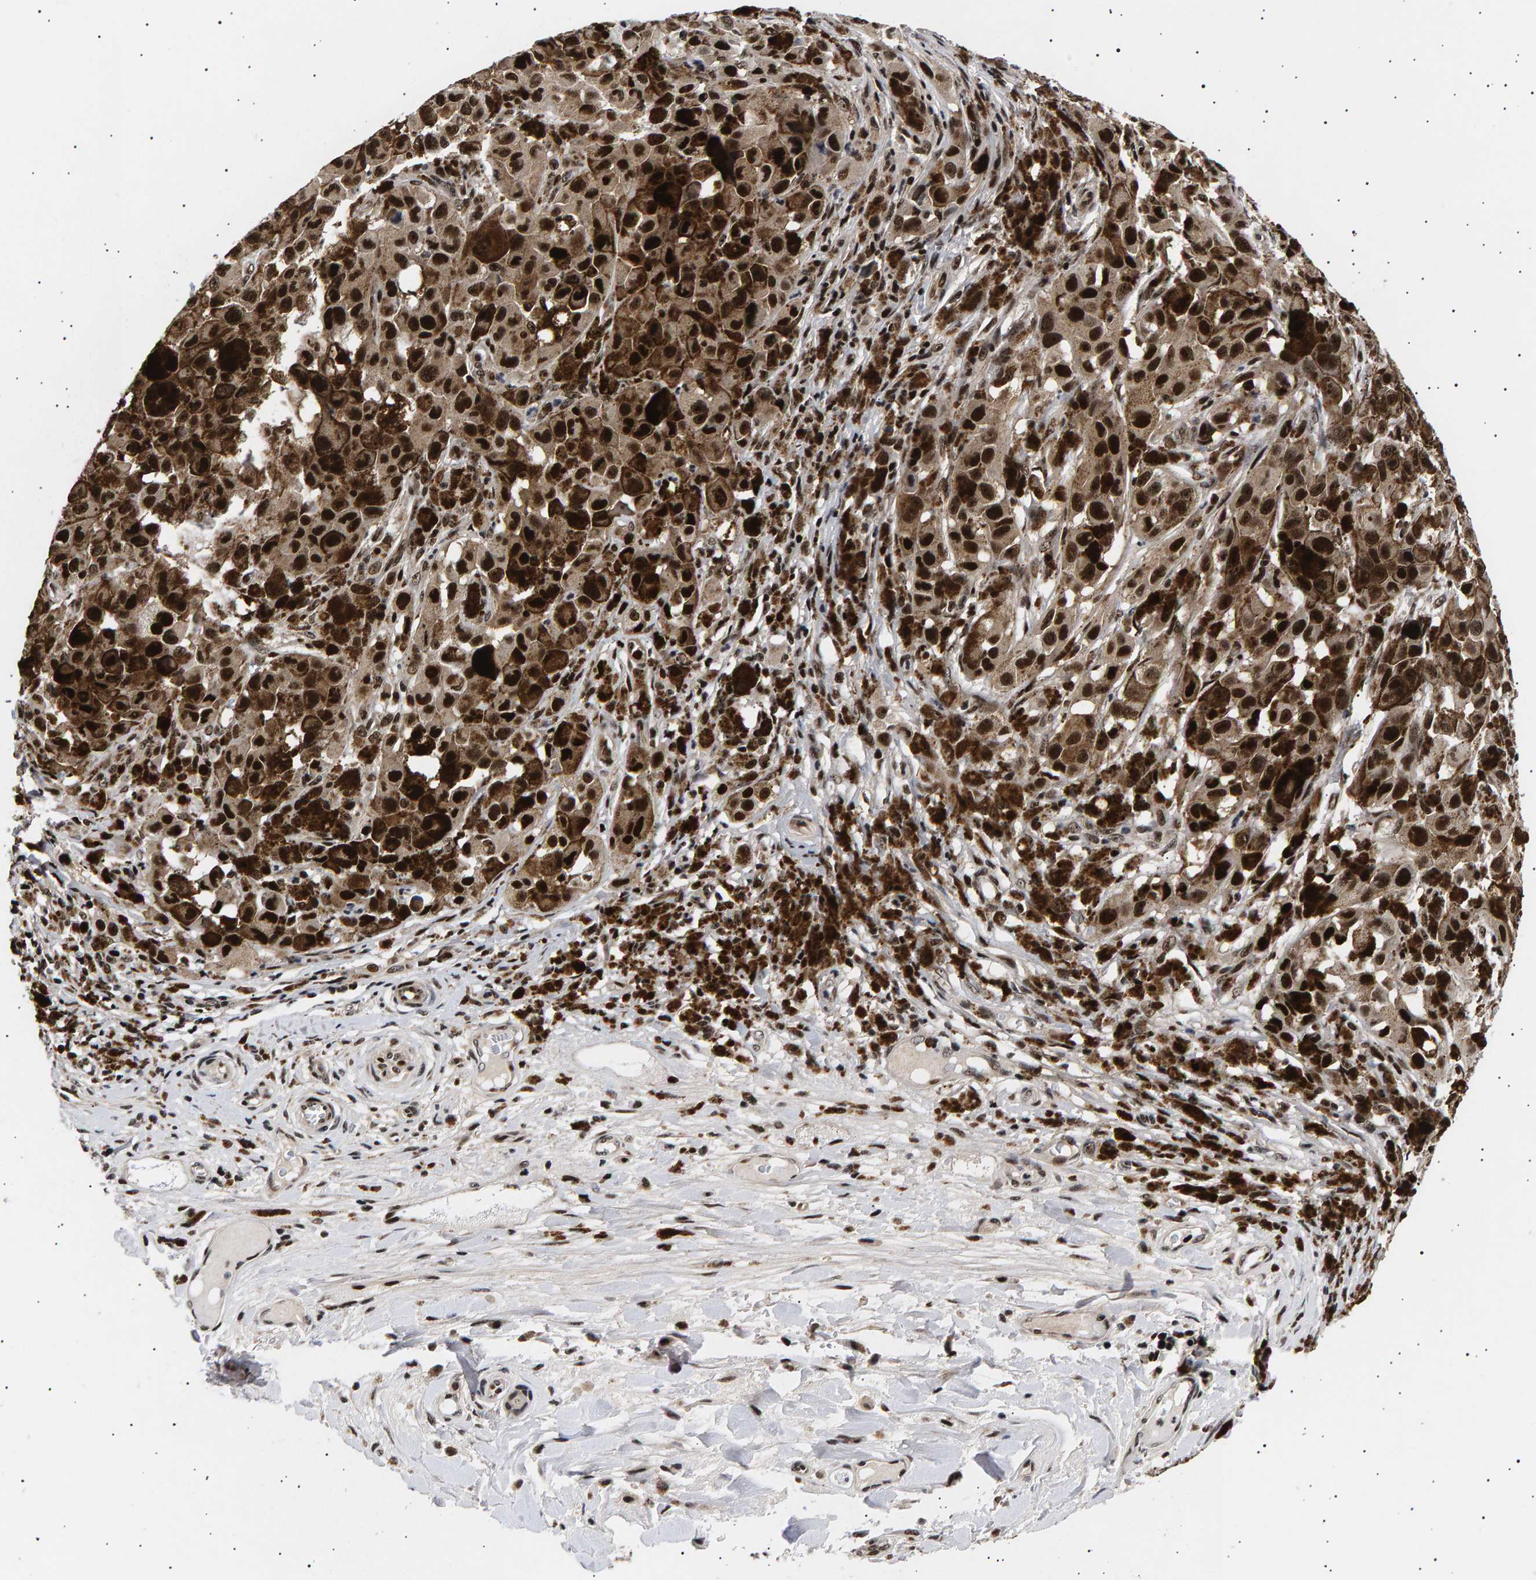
{"staining": {"intensity": "strong", "quantity": ">75%", "location": "nuclear"}, "tissue": "melanoma", "cell_type": "Tumor cells", "image_type": "cancer", "snomed": [{"axis": "morphology", "description": "Malignant melanoma, NOS"}, {"axis": "topography", "description": "Skin"}], "caption": "IHC micrograph of neoplastic tissue: human malignant melanoma stained using immunohistochemistry (IHC) shows high levels of strong protein expression localized specifically in the nuclear of tumor cells, appearing as a nuclear brown color.", "gene": "ANKRD40", "patient": {"sex": "male", "age": 96}}